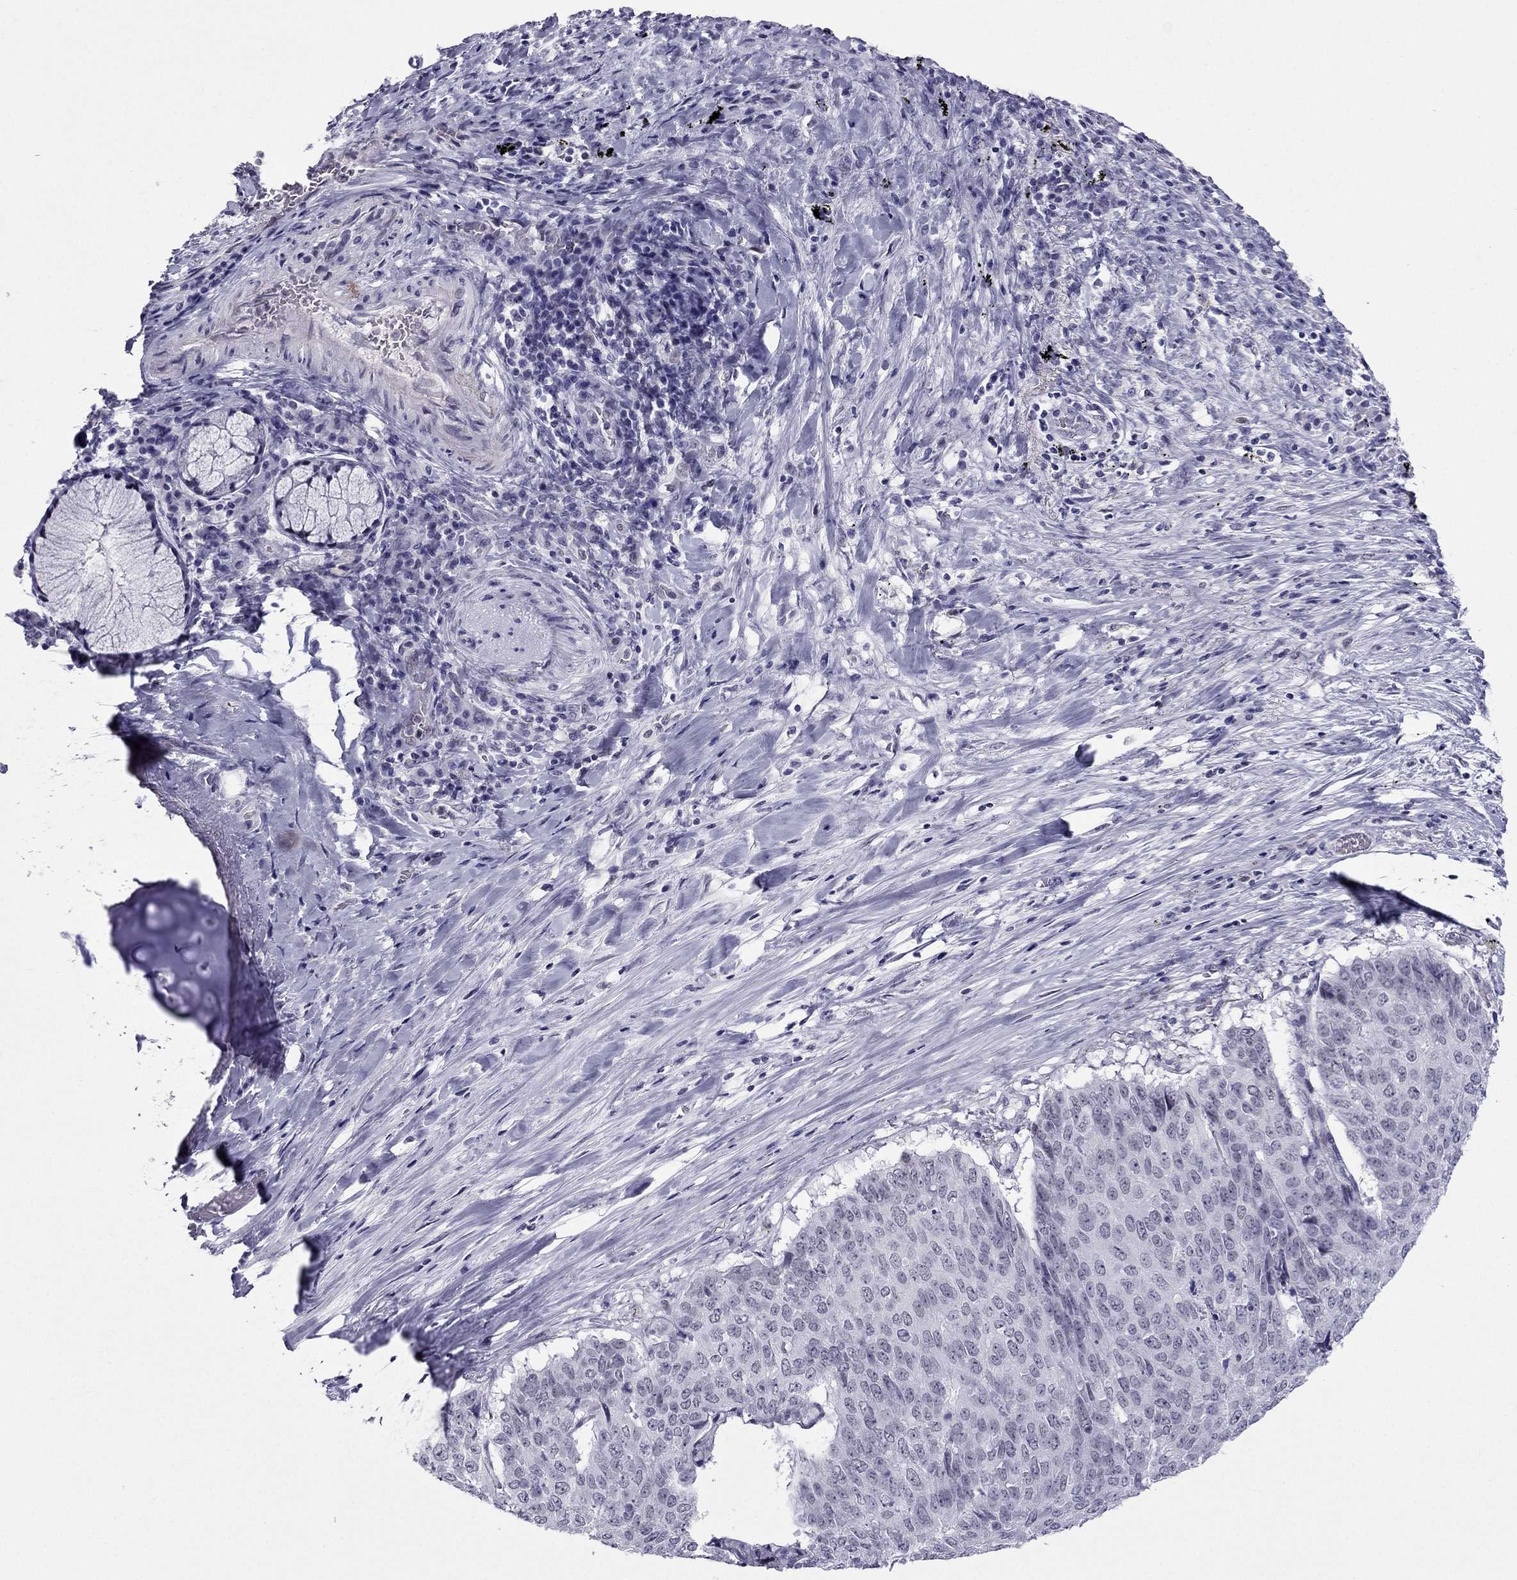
{"staining": {"intensity": "negative", "quantity": "none", "location": "none"}, "tissue": "lung cancer", "cell_type": "Tumor cells", "image_type": "cancer", "snomed": [{"axis": "morphology", "description": "Normal tissue, NOS"}, {"axis": "morphology", "description": "Squamous cell carcinoma, NOS"}, {"axis": "topography", "description": "Bronchus"}, {"axis": "topography", "description": "Lung"}], "caption": "A high-resolution image shows immunohistochemistry (IHC) staining of lung cancer (squamous cell carcinoma), which demonstrates no significant staining in tumor cells.", "gene": "MYLK3", "patient": {"sex": "male", "age": 64}}